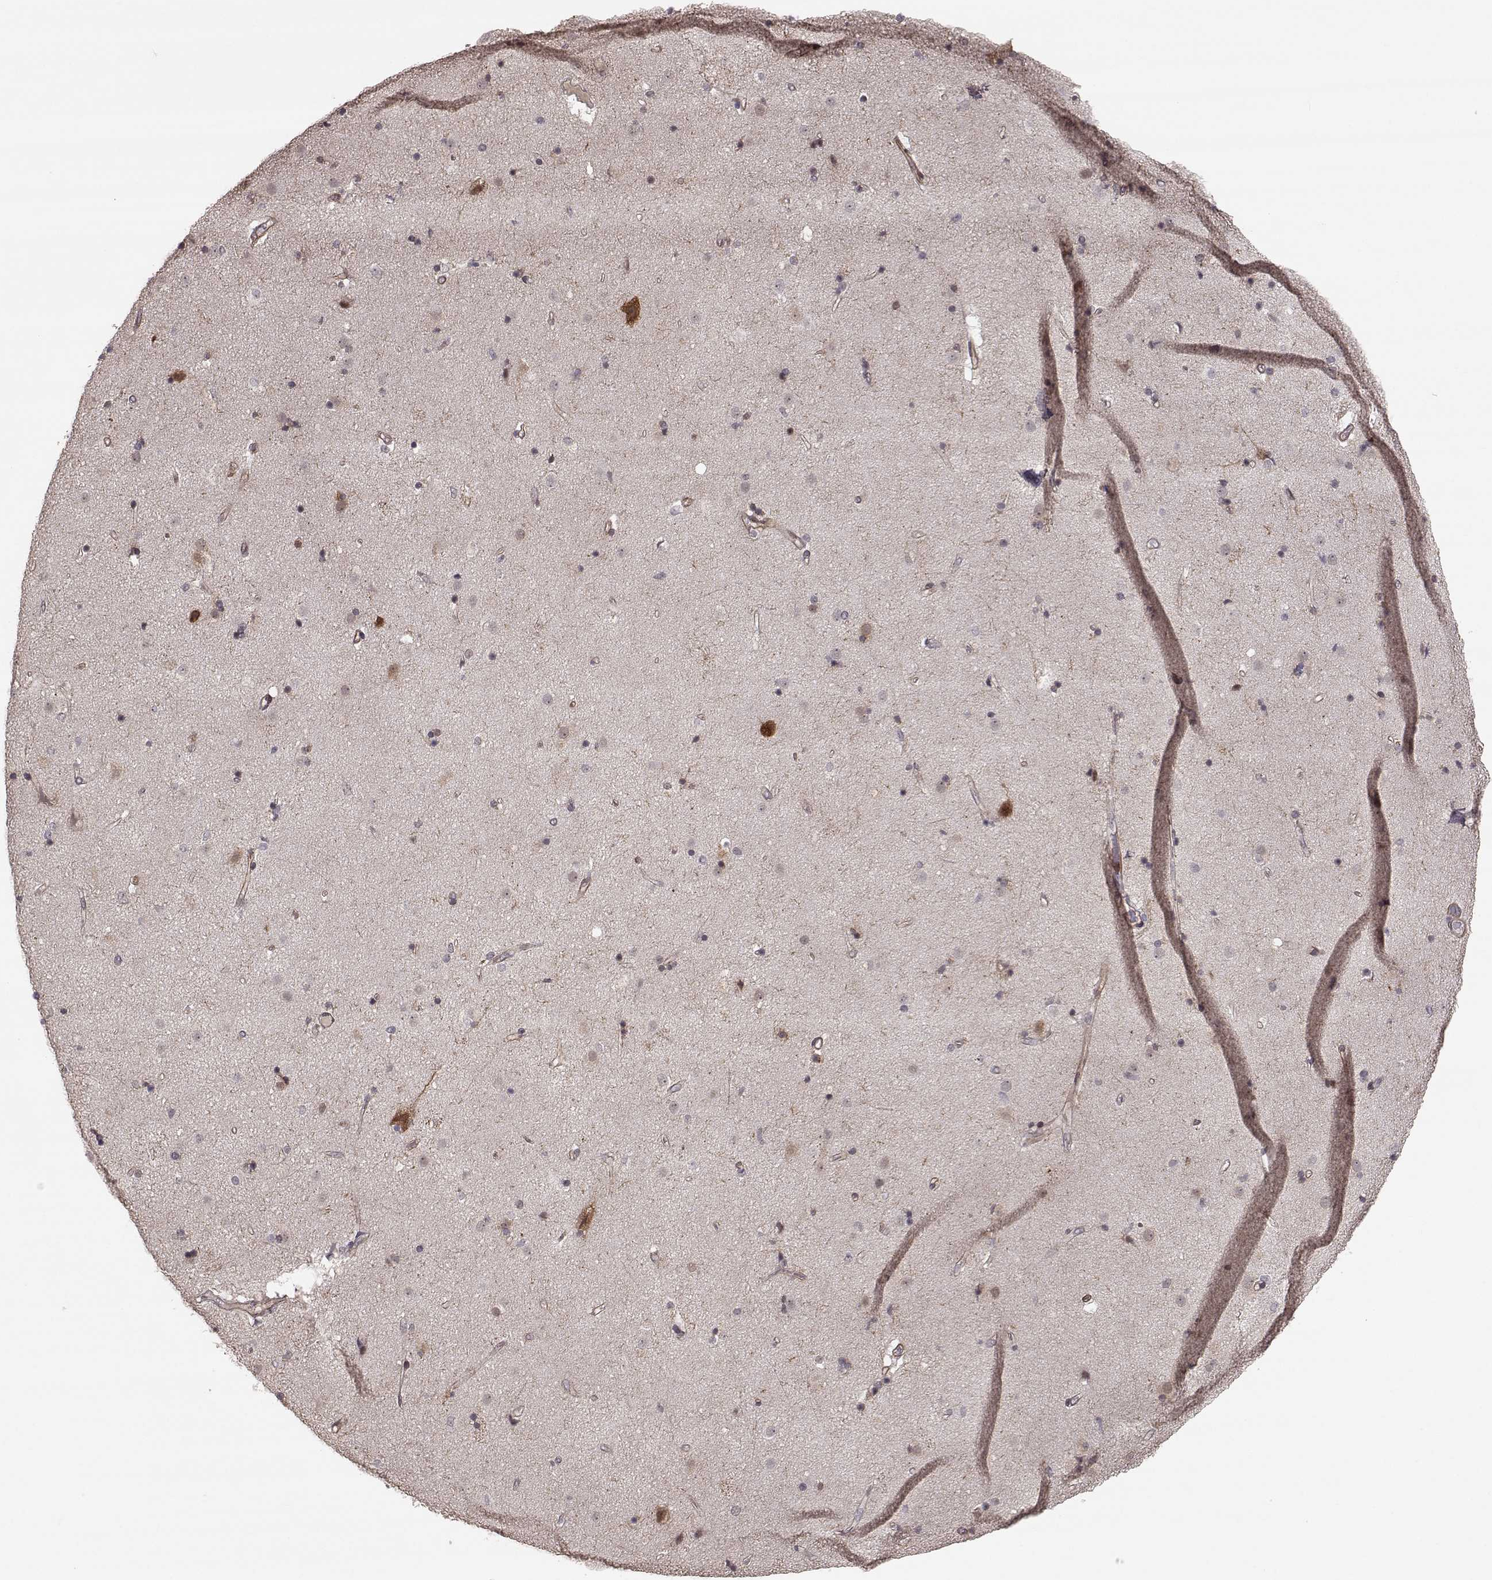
{"staining": {"intensity": "strong", "quantity": "<25%", "location": "cytoplasmic/membranous"}, "tissue": "caudate", "cell_type": "Glial cells", "image_type": "normal", "snomed": [{"axis": "morphology", "description": "Normal tissue, NOS"}, {"axis": "topography", "description": "Lateral ventricle wall"}], "caption": "Immunohistochemical staining of benign human caudate displays <25% levels of strong cytoplasmic/membranous protein positivity in about <25% of glial cells.", "gene": "PLEKHG3", "patient": {"sex": "female", "age": 71}}